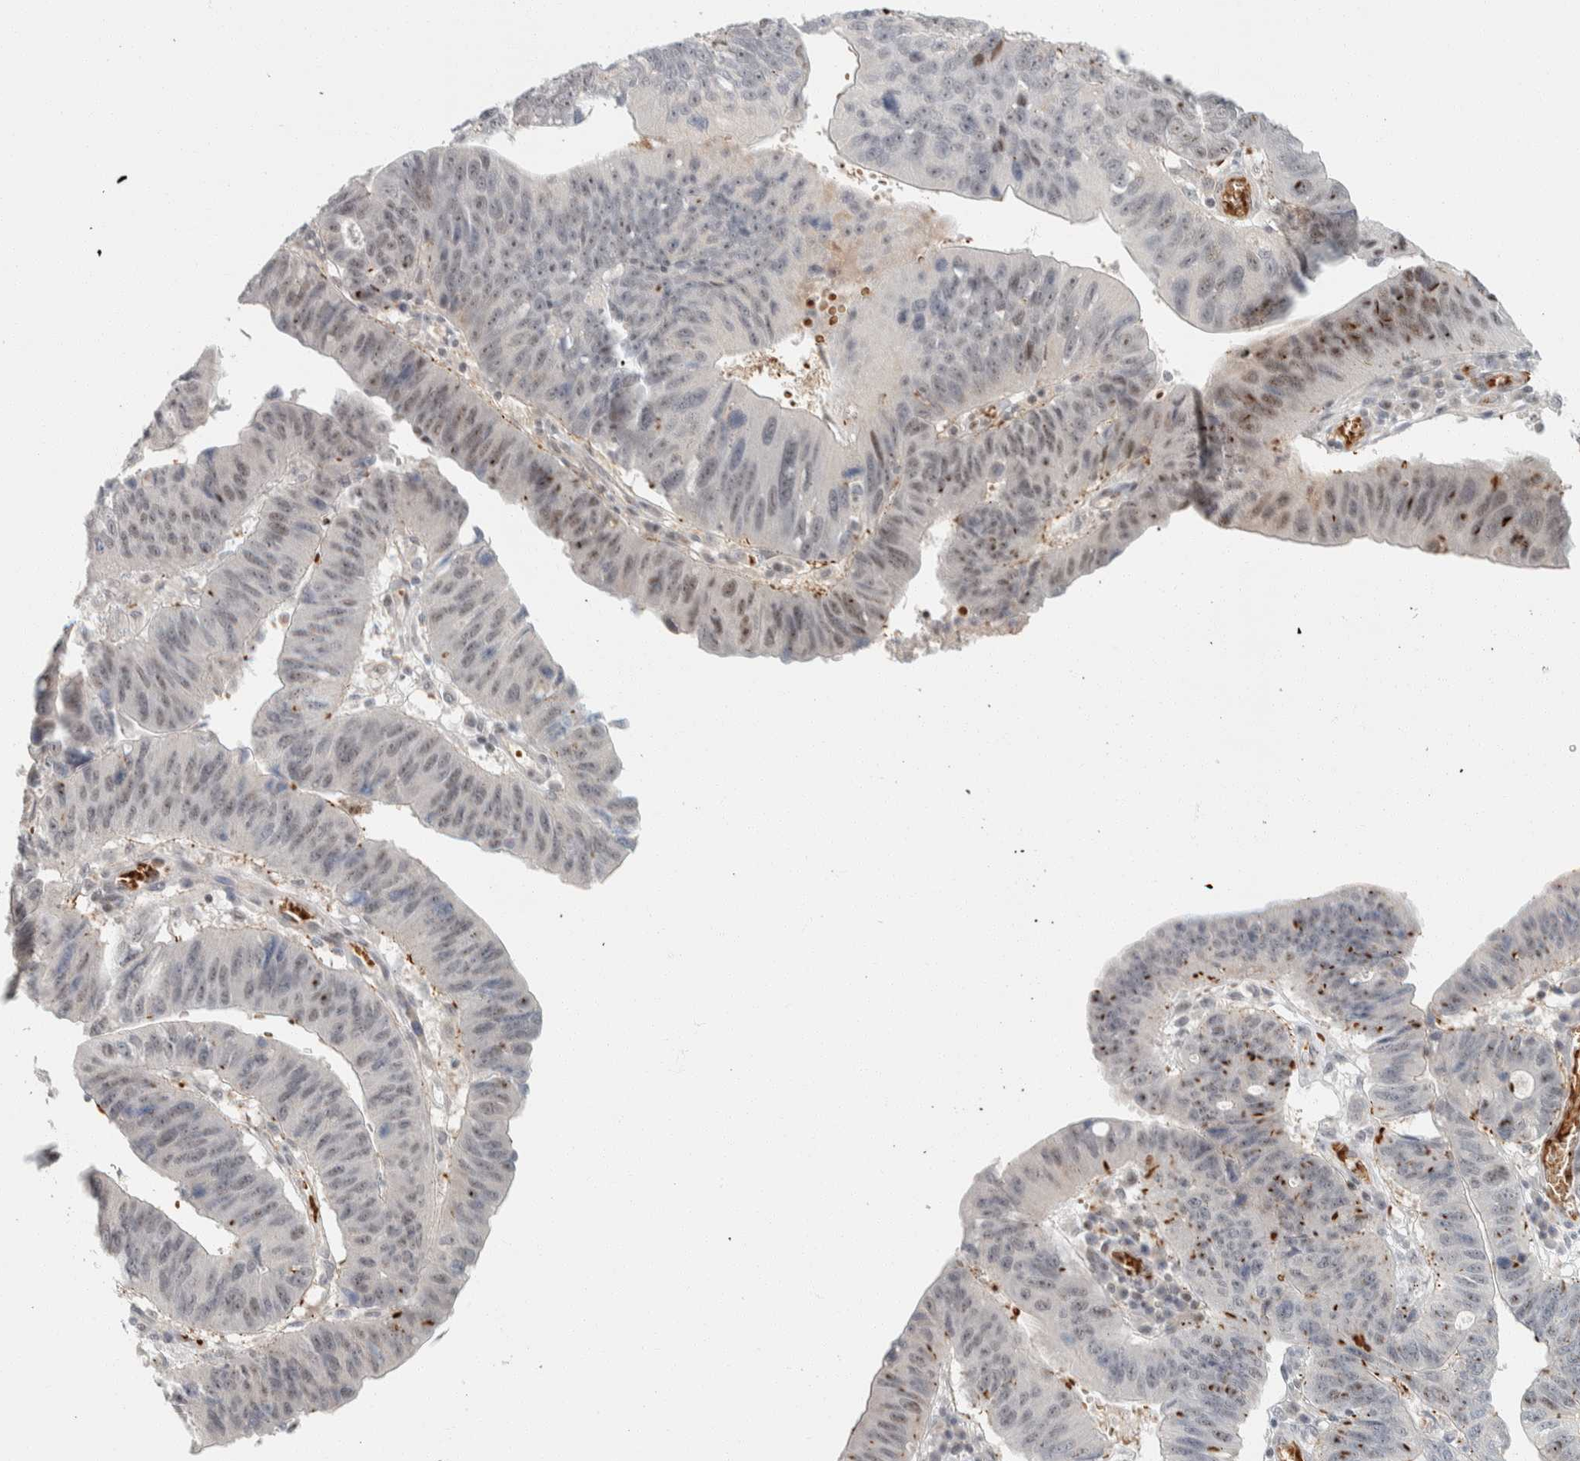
{"staining": {"intensity": "moderate", "quantity": "25%-75%", "location": "nuclear"}, "tissue": "stomach cancer", "cell_type": "Tumor cells", "image_type": "cancer", "snomed": [{"axis": "morphology", "description": "Adenocarcinoma, NOS"}, {"axis": "topography", "description": "Stomach"}], "caption": "High-magnification brightfield microscopy of adenocarcinoma (stomach) stained with DAB (brown) and counterstained with hematoxylin (blue). tumor cells exhibit moderate nuclear staining is appreciated in about25%-75% of cells. Using DAB (brown) and hematoxylin (blue) stains, captured at high magnification using brightfield microscopy.", "gene": "ZBTB2", "patient": {"sex": "male", "age": 59}}